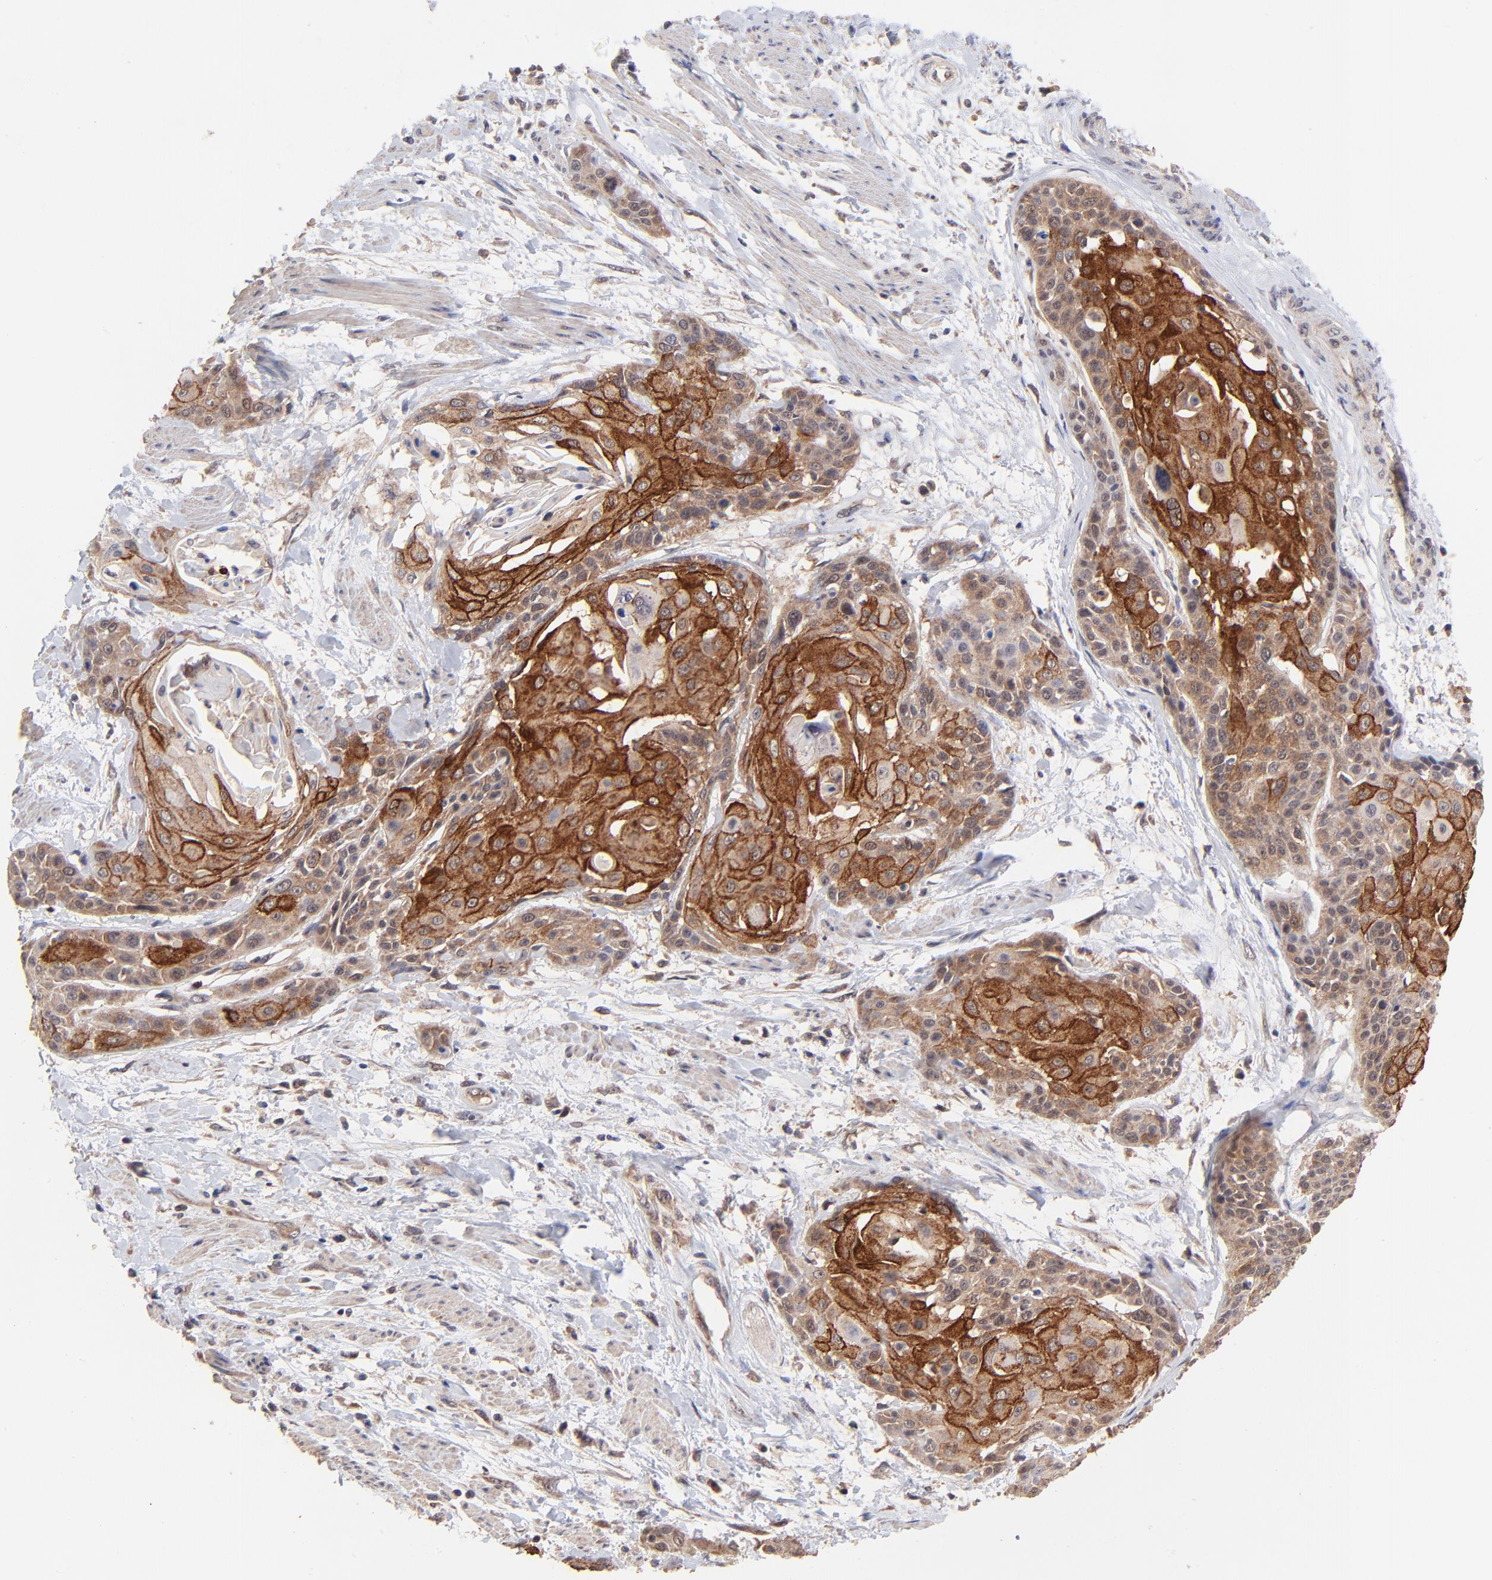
{"staining": {"intensity": "moderate", "quantity": ">75%", "location": "cytoplasmic/membranous"}, "tissue": "cervical cancer", "cell_type": "Tumor cells", "image_type": "cancer", "snomed": [{"axis": "morphology", "description": "Squamous cell carcinoma, NOS"}, {"axis": "topography", "description": "Cervix"}], "caption": "Immunohistochemistry of cervical cancer demonstrates medium levels of moderate cytoplasmic/membranous positivity in about >75% of tumor cells.", "gene": "BAIAP2L2", "patient": {"sex": "female", "age": 57}}